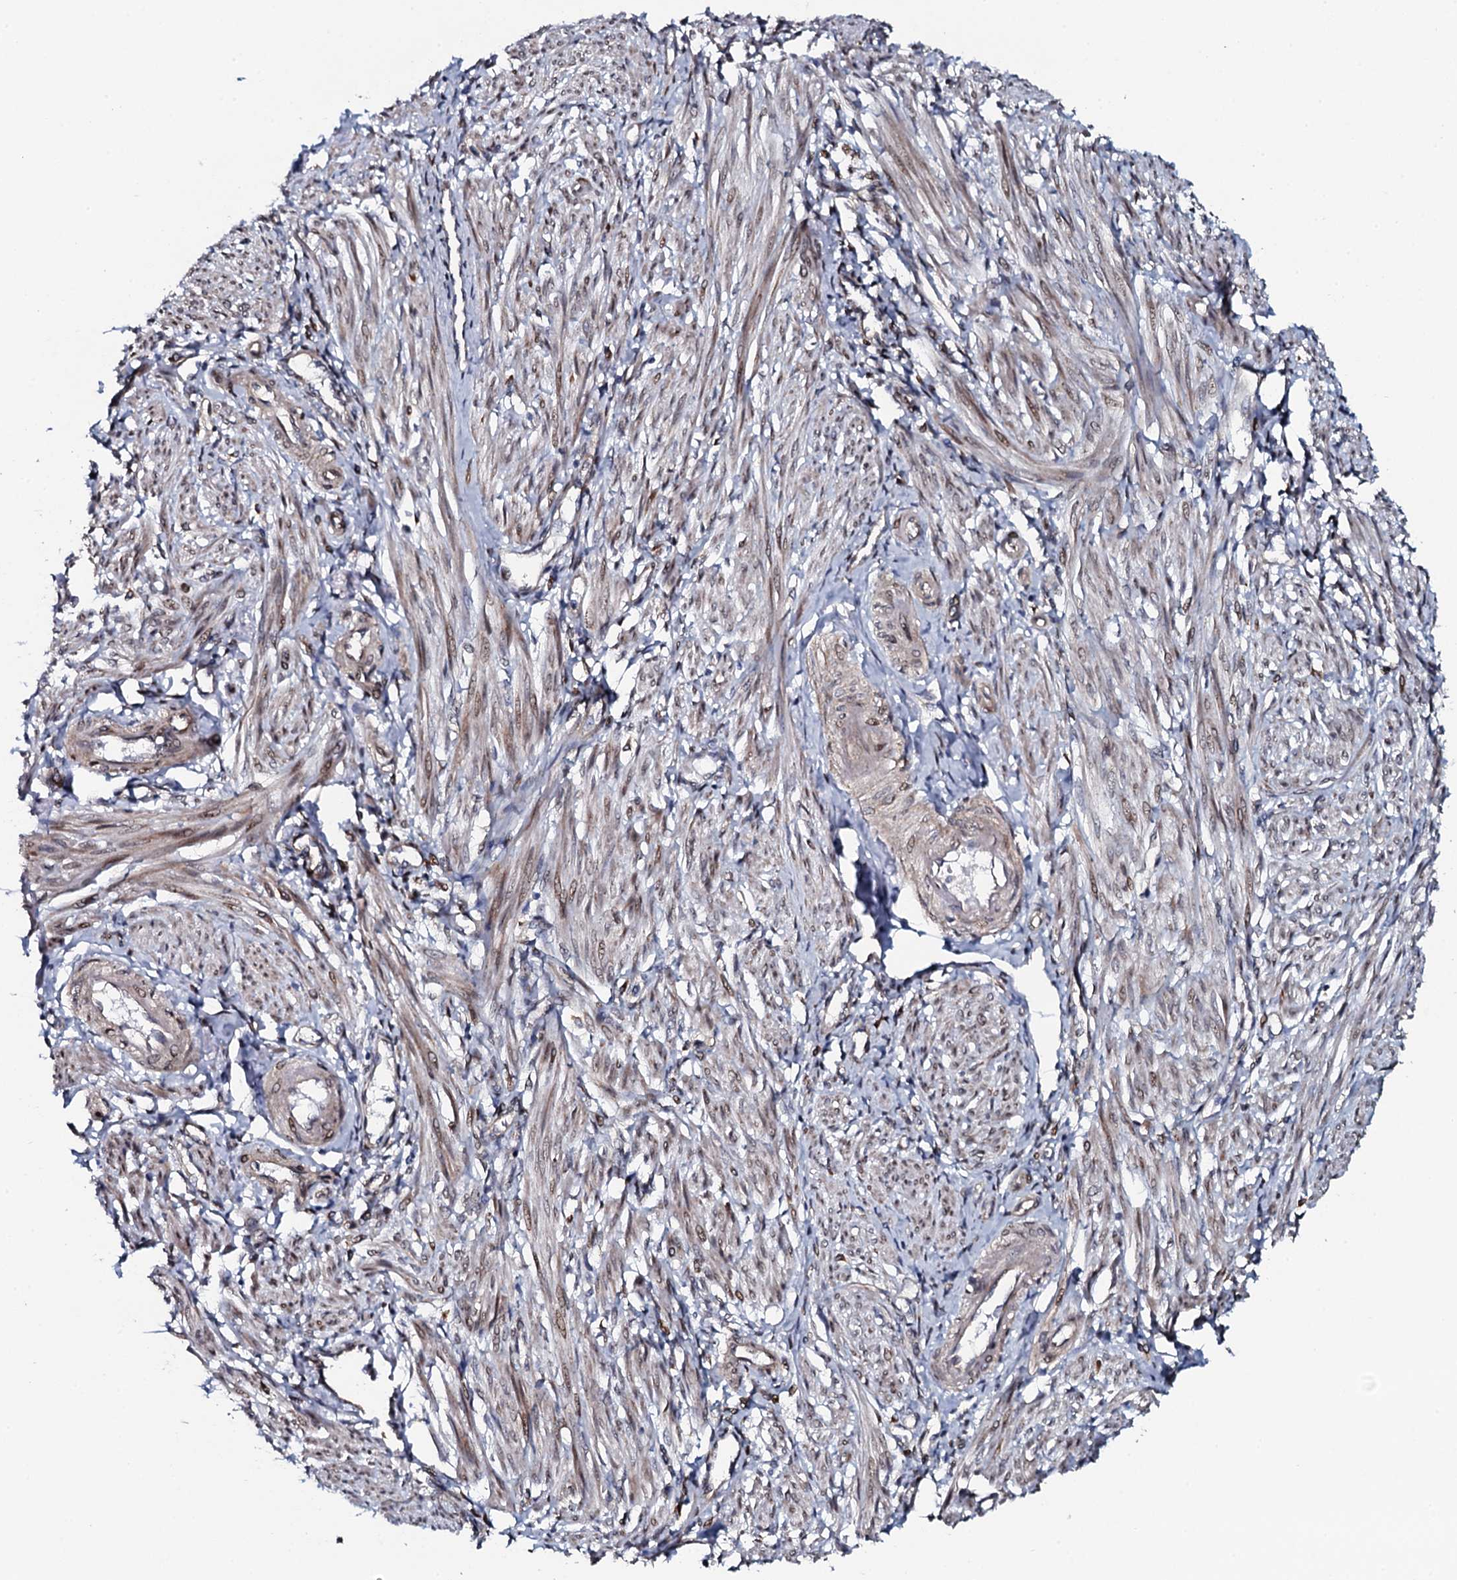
{"staining": {"intensity": "moderate", "quantity": "25%-75%", "location": "cytoplasmic/membranous,nuclear"}, "tissue": "smooth muscle", "cell_type": "Smooth muscle cells", "image_type": "normal", "snomed": [{"axis": "morphology", "description": "Normal tissue, NOS"}, {"axis": "topography", "description": "Smooth muscle"}], "caption": "Immunohistochemistry (IHC) image of unremarkable smooth muscle: human smooth muscle stained using immunohistochemistry reveals medium levels of moderate protein expression localized specifically in the cytoplasmic/membranous,nuclear of smooth muscle cells, appearing as a cytoplasmic/membranous,nuclear brown color.", "gene": "KCTD4", "patient": {"sex": "female", "age": 39}}